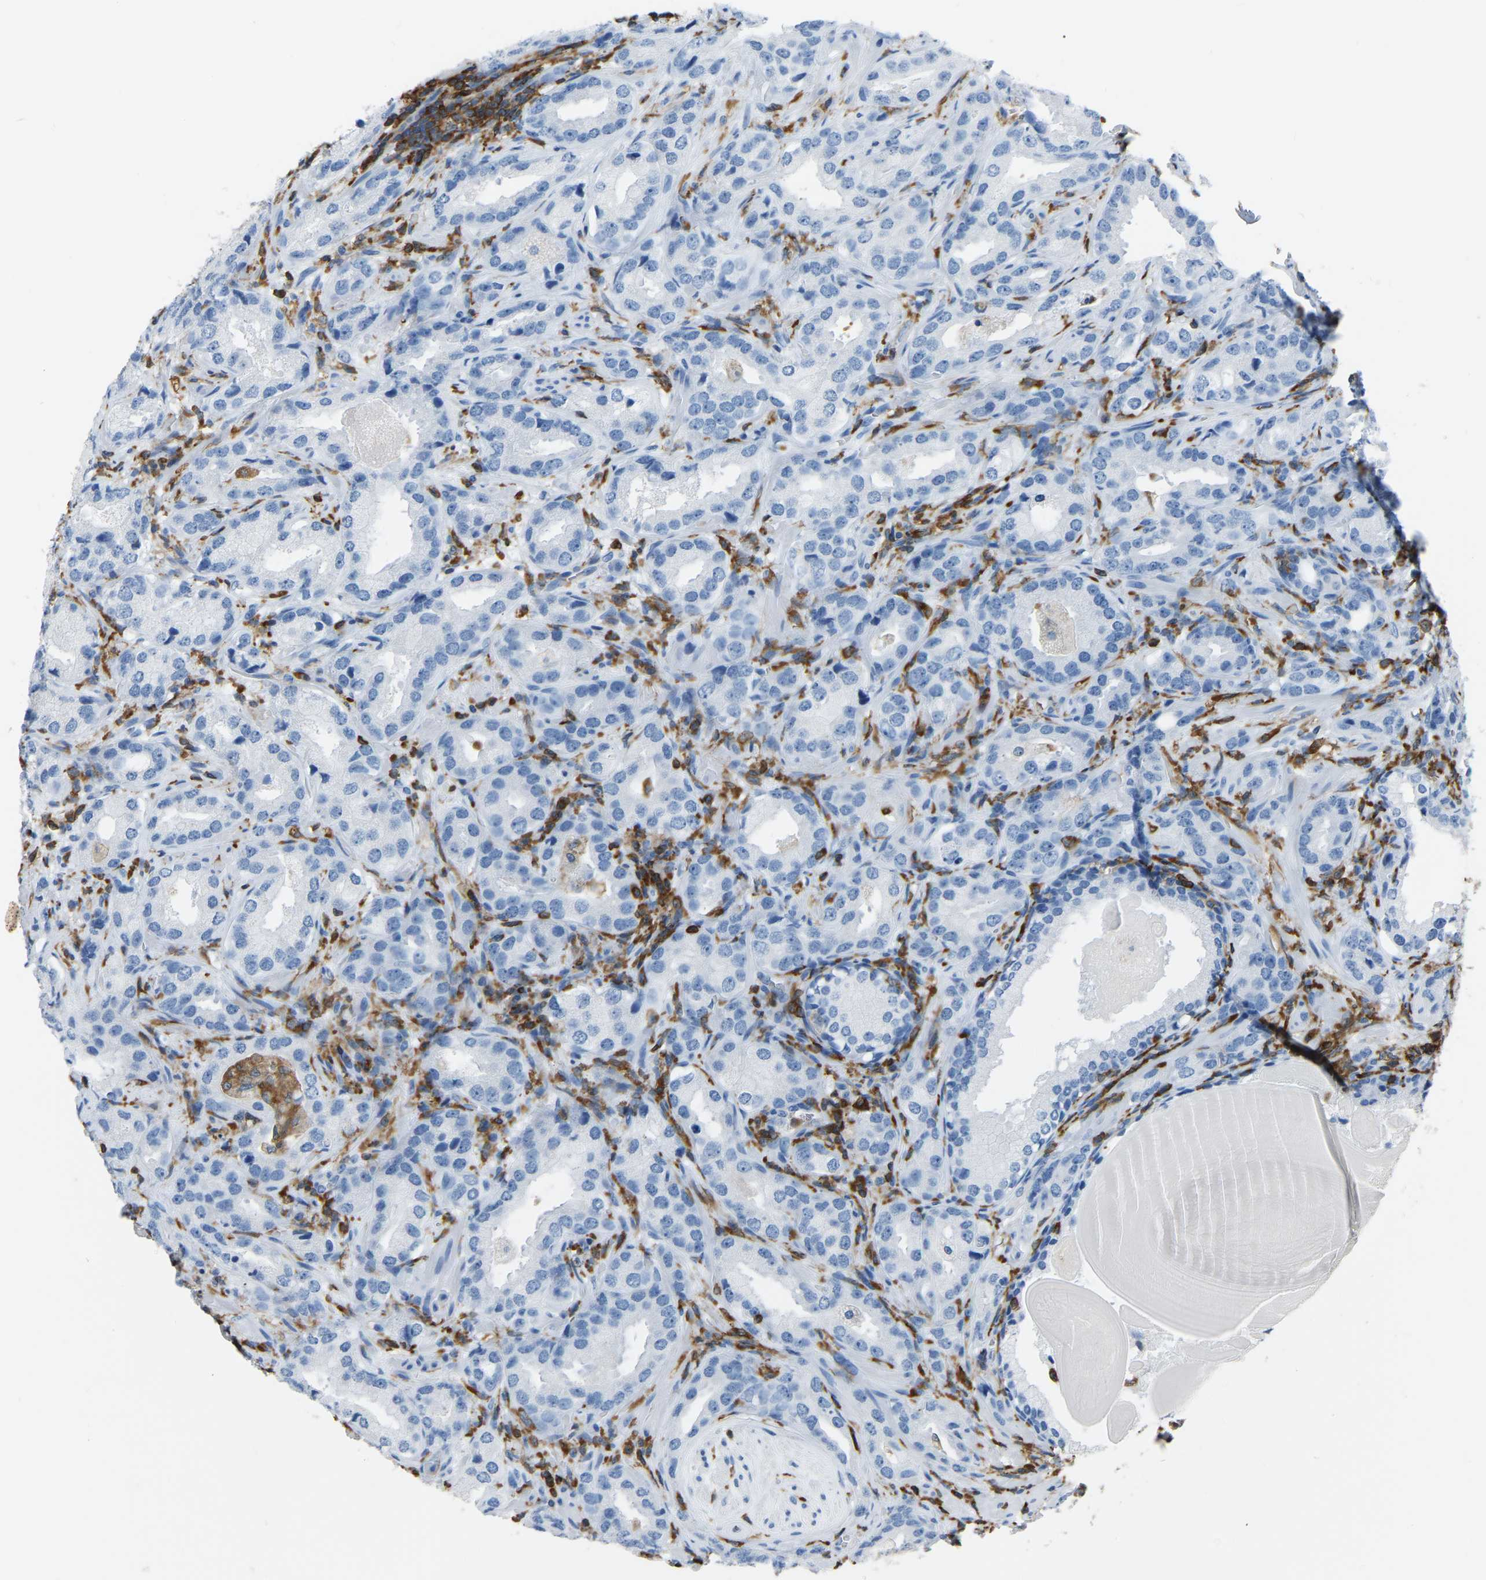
{"staining": {"intensity": "negative", "quantity": "none", "location": "none"}, "tissue": "prostate cancer", "cell_type": "Tumor cells", "image_type": "cancer", "snomed": [{"axis": "morphology", "description": "Adenocarcinoma, High grade"}, {"axis": "topography", "description": "Prostate"}], "caption": "Prostate cancer (adenocarcinoma (high-grade)) stained for a protein using immunohistochemistry reveals no expression tumor cells.", "gene": "ARHGAP45", "patient": {"sex": "male", "age": 63}}